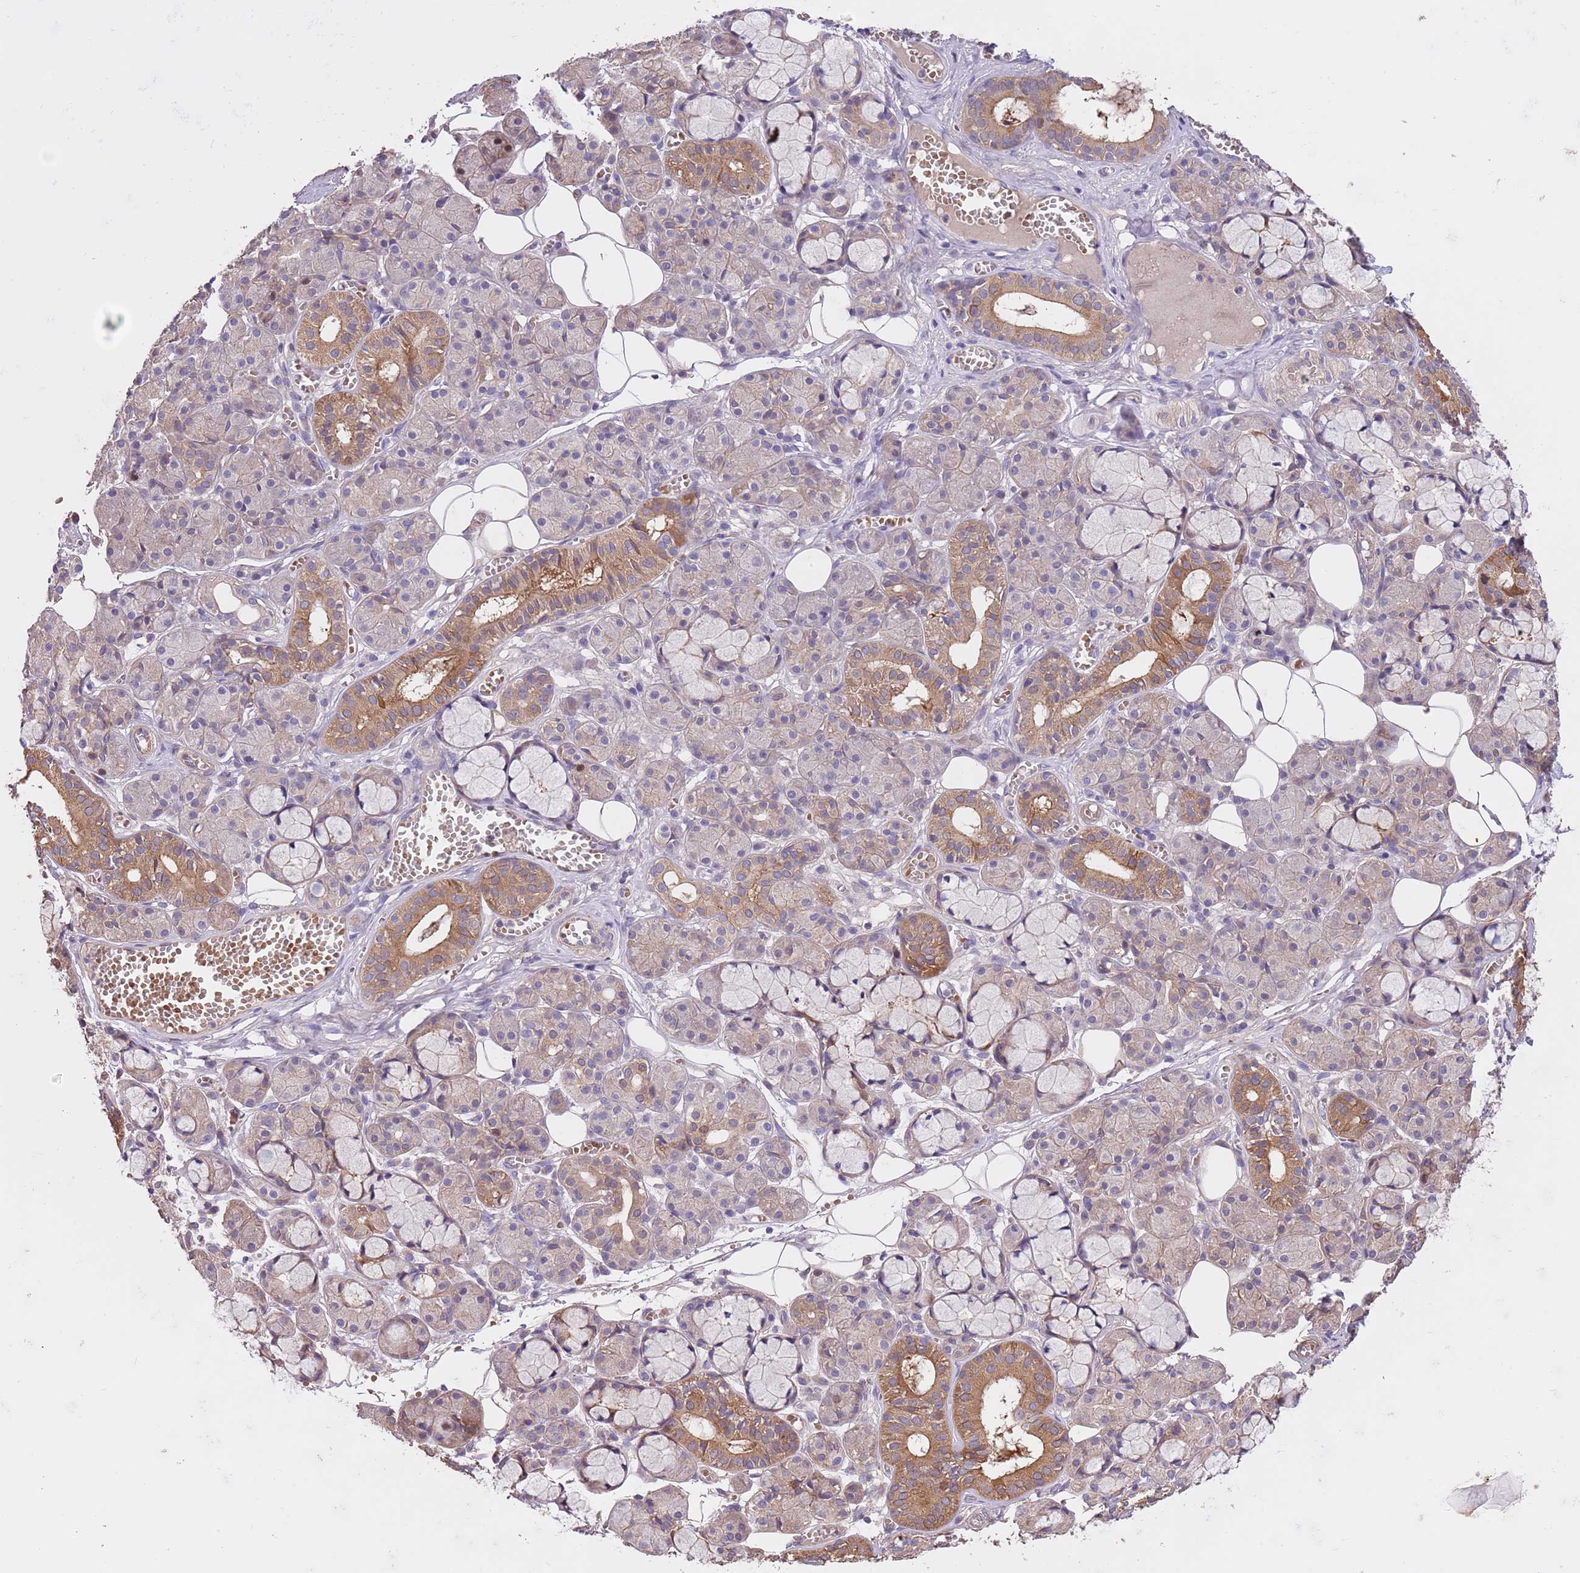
{"staining": {"intensity": "moderate", "quantity": "25%-75%", "location": "cytoplasmic/membranous"}, "tissue": "salivary gland", "cell_type": "Glandular cells", "image_type": "normal", "snomed": [{"axis": "morphology", "description": "Normal tissue, NOS"}, {"axis": "topography", "description": "Salivary gland"}], "caption": "Immunohistochemical staining of benign human salivary gland shows medium levels of moderate cytoplasmic/membranous expression in approximately 25%-75% of glandular cells.", "gene": "FAM89B", "patient": {"sex": "male", "age": 63}}